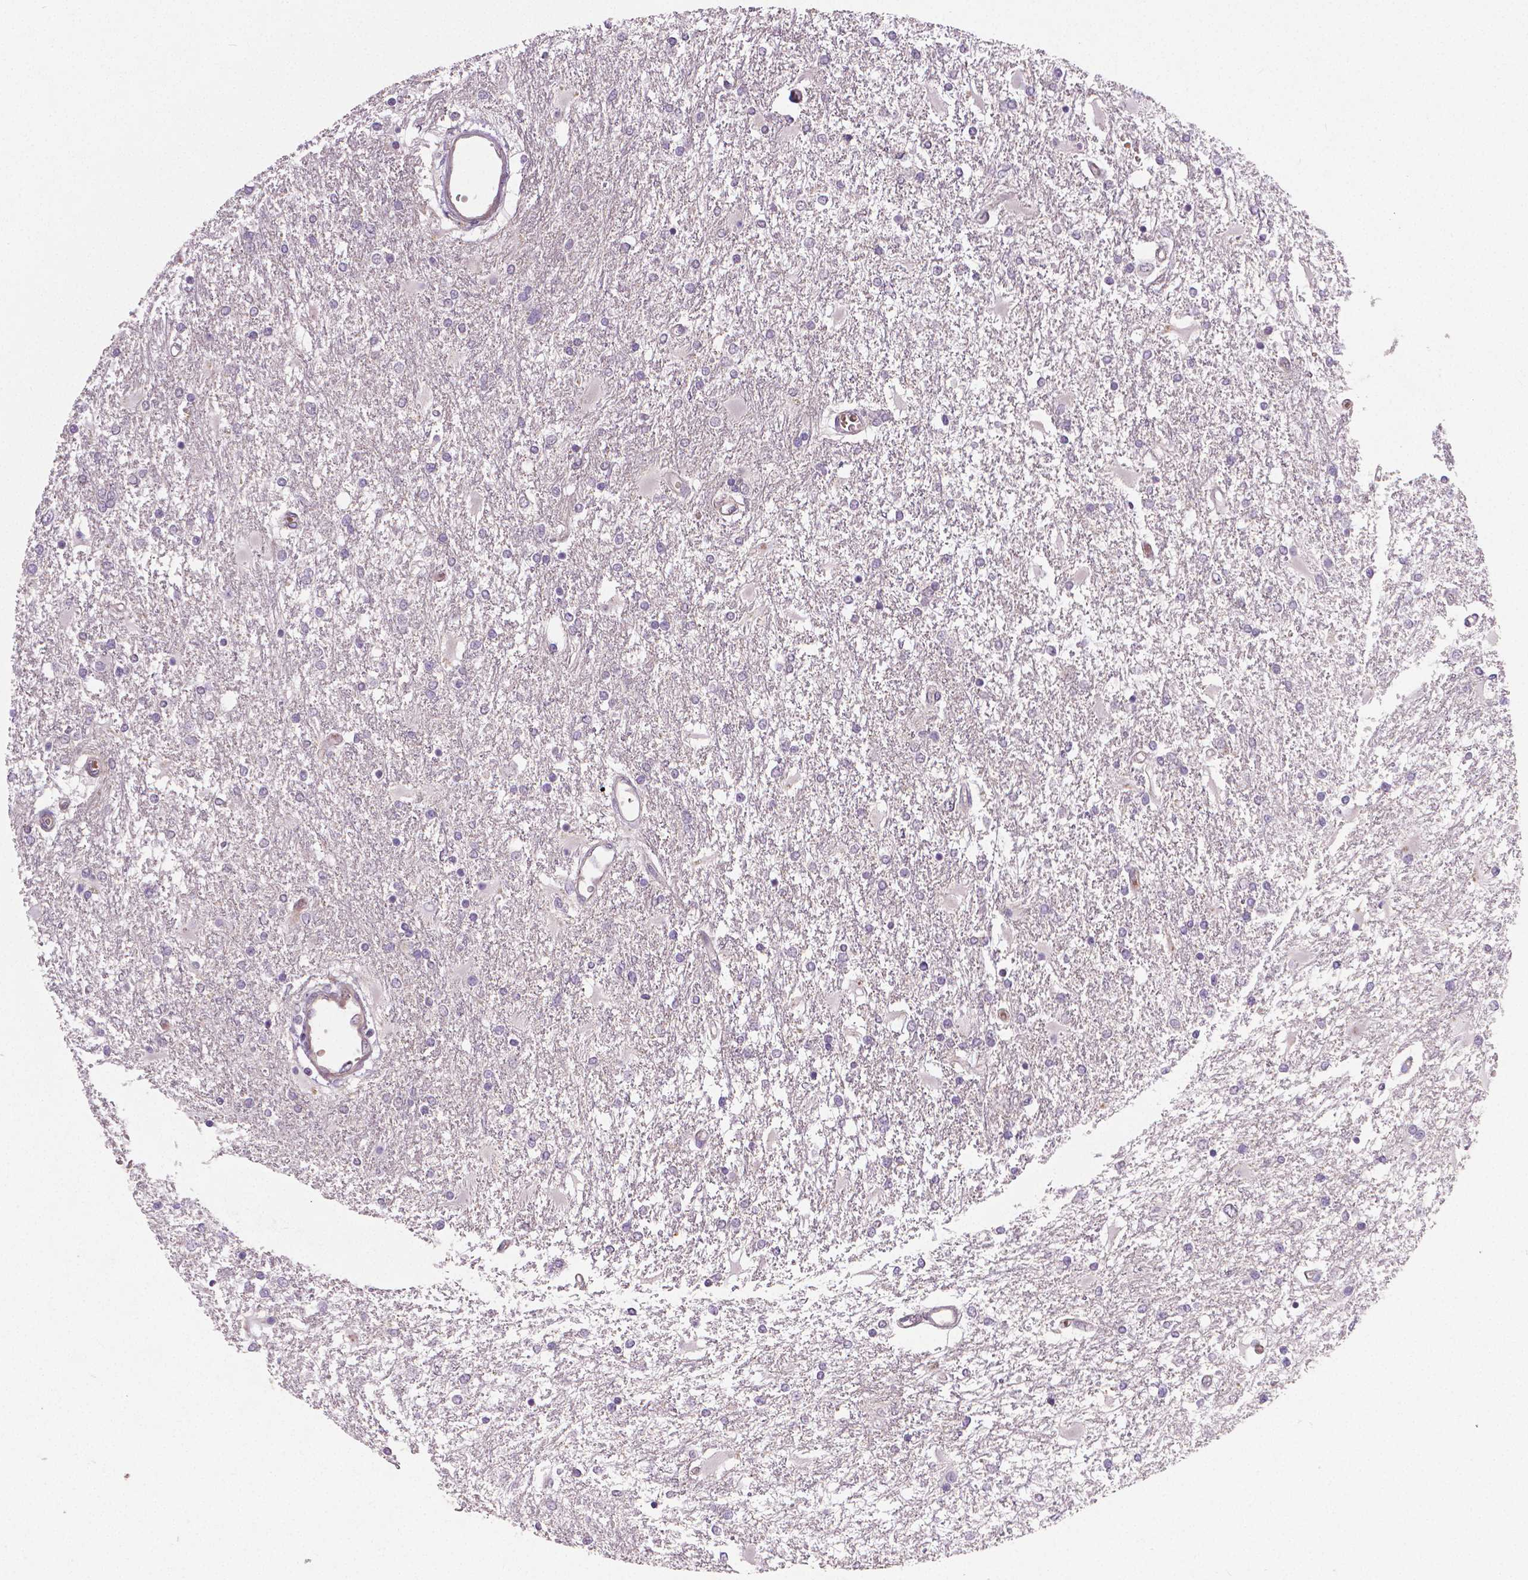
{"staining": {"intensity": "negative", "quantity": "none", "location": "none"}, "tissue": "glioma", "cell_type": "Tumor cells", "image_type": "cancer", "snomed": [{"axis": "morphology", "description": "Glioma, malignant, High grade"}, {"axis": "topography", "description": "Cerebral cortex"}], "caption": "Tumor cells show no significant protein positivity in glioma.", "gene": "FLT1", "patient": {"sex": "male", "age": 79}}